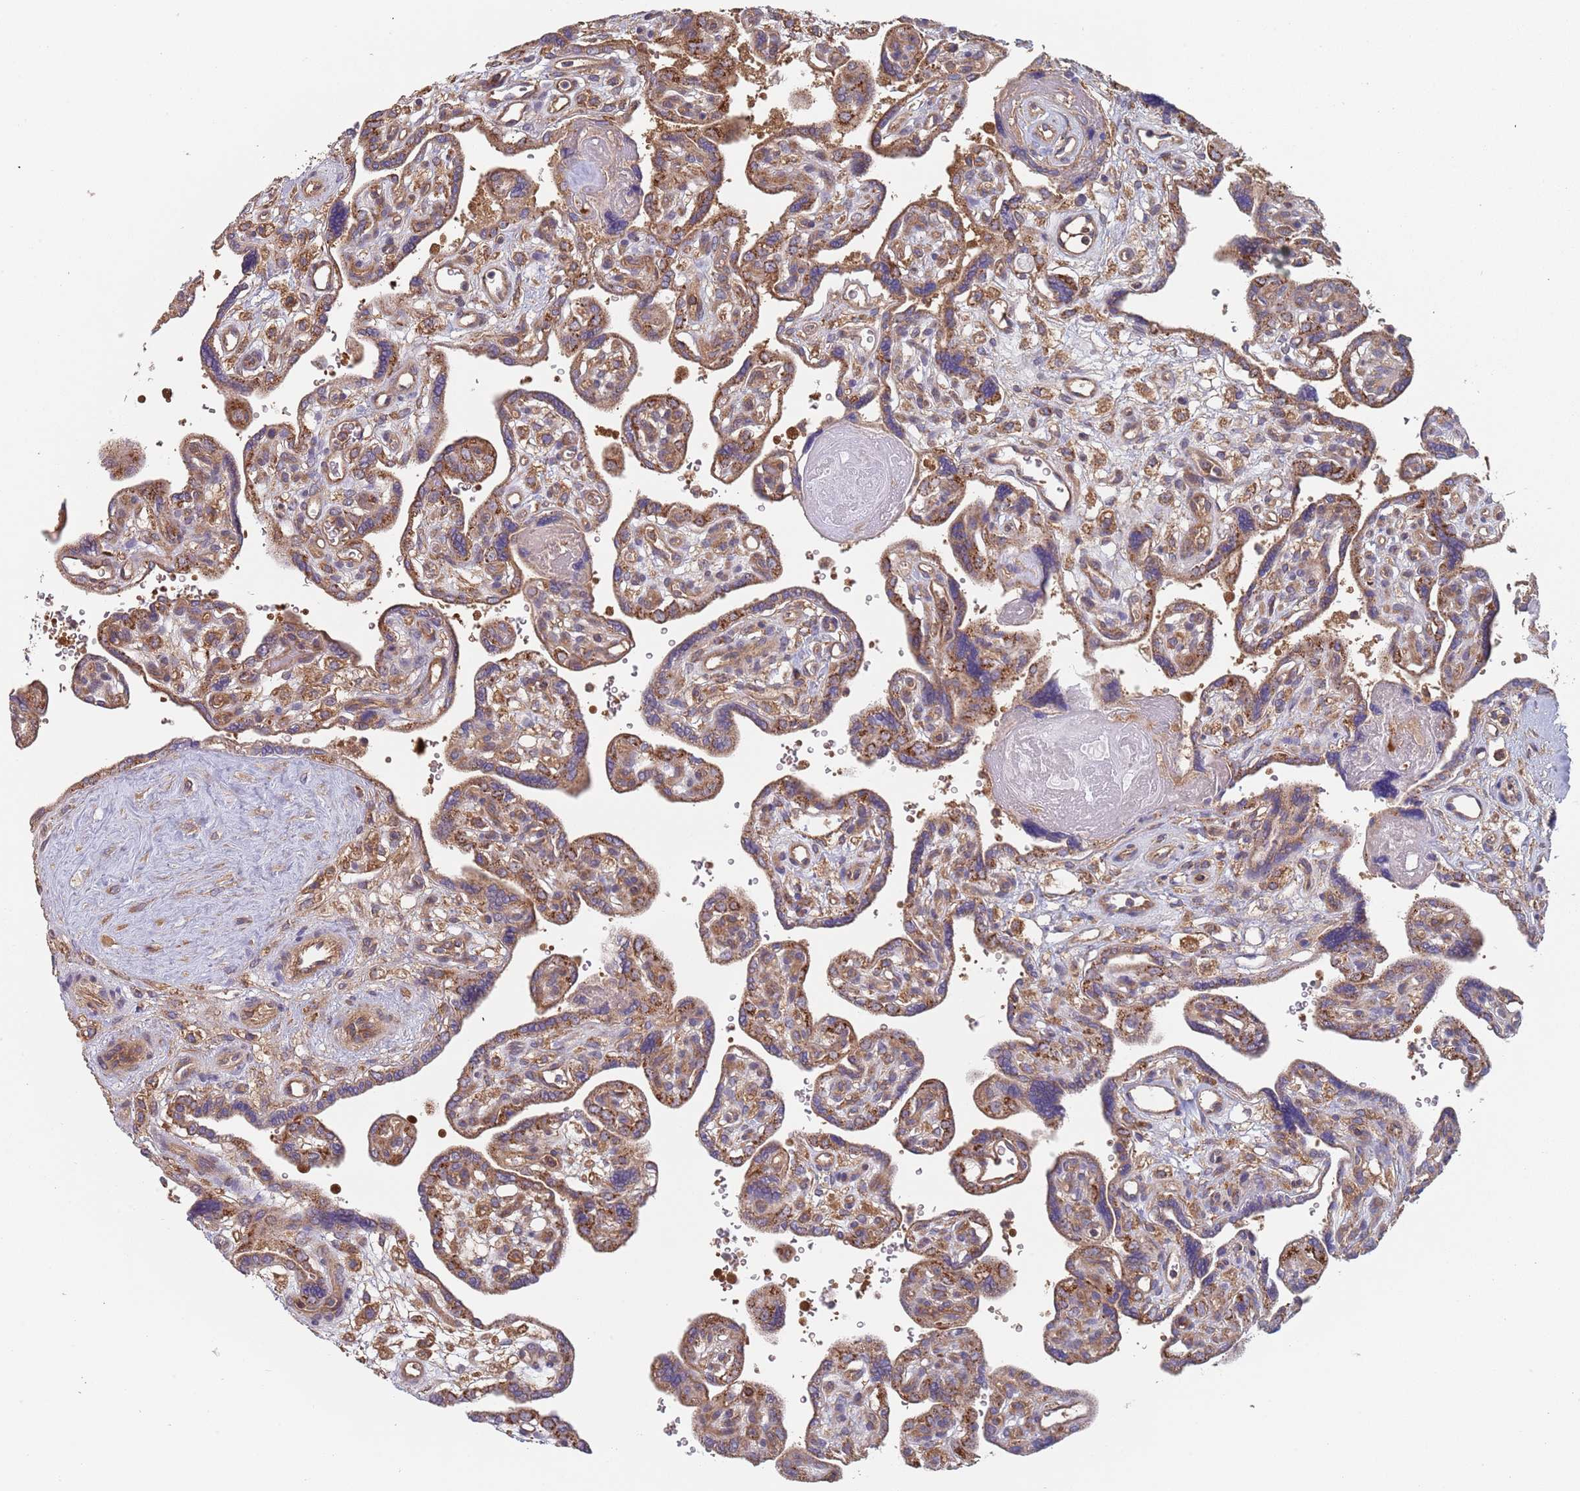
{"staining": {"intensity": "weak", "quantity": "25%-75%", "location": "cytoplasmic/membranous"}, "tissue": "placenta", "cell_type": "Trophoblastic cells", "image_type": "normal", "snomed": [{"axis": "morphology", "description": "Normal tissue, NOS"}, {"axis": "topography", "description": "Placenta"}], "caption": "Placenta stained with a brown dye exhibits weak cytoplasmic/membranous positive expression in about 25%-75% of trophoblastic cells.", "gene": "GDI1", "patient": {"sex": "female", "age": 39}}